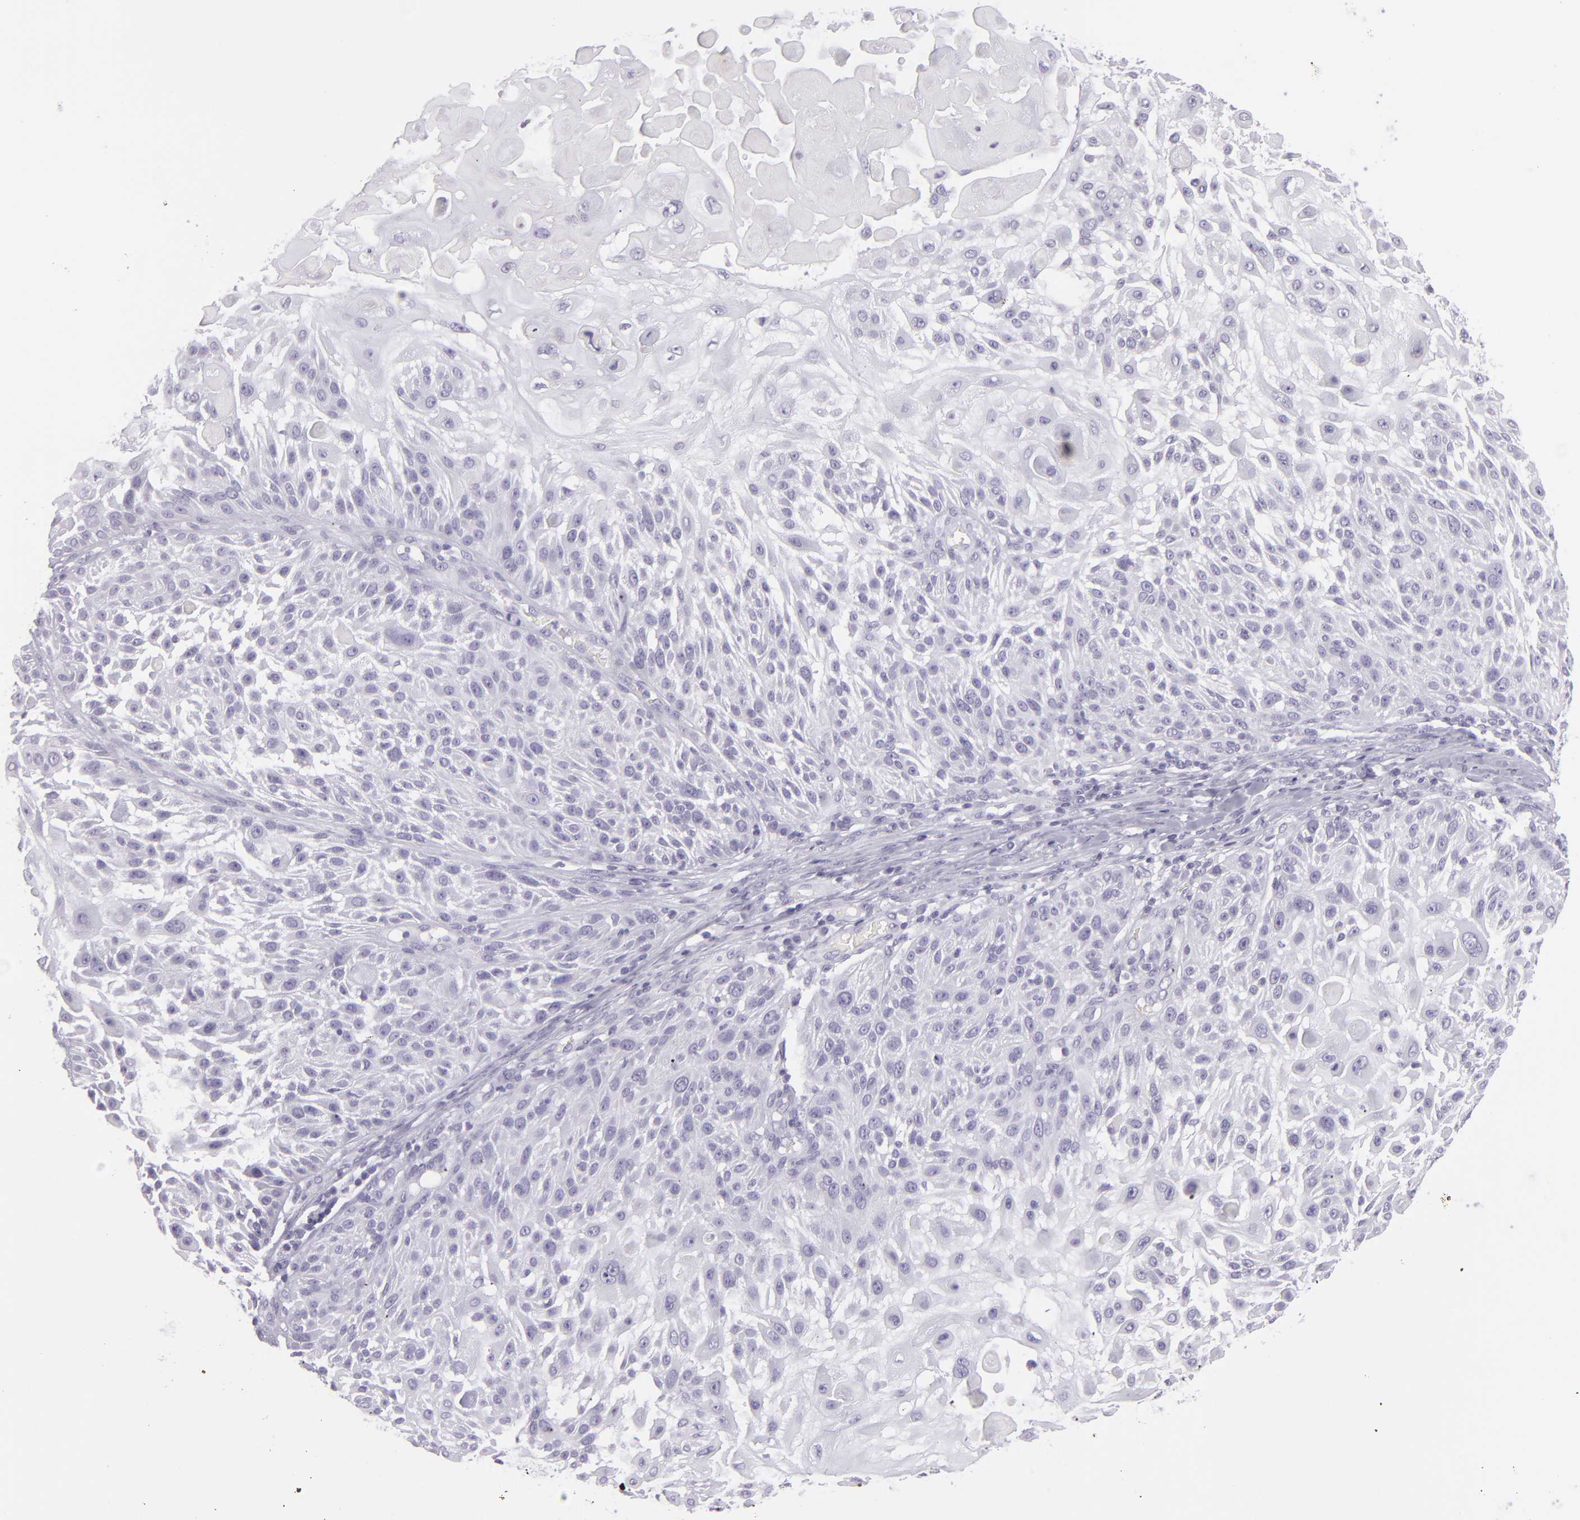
{"staining": {"intensity": "negative", "quantity": "none", "location": "none"}, "tissue": "skin cancer", "cell_type": "Tumor cells", "image_type": "cancer", "snomed": [{"axis": "morphology", "description": "Squamous cell carcinoma, NOS"}, {"axis": "topography", "description": "Skin"}], "caption": "Immunohistochemistry of human skin squamous cell carcinoma exhibits no staining in tumor cells. Brightfield microscopy of immunohistochemistry stained with DAB (3,3'-diaminobenzidine) (brown) and hematoxylin (blue), captured at high magnification.", "gene": "MUC6", "patient": {"sex": "female", "age": 89}}